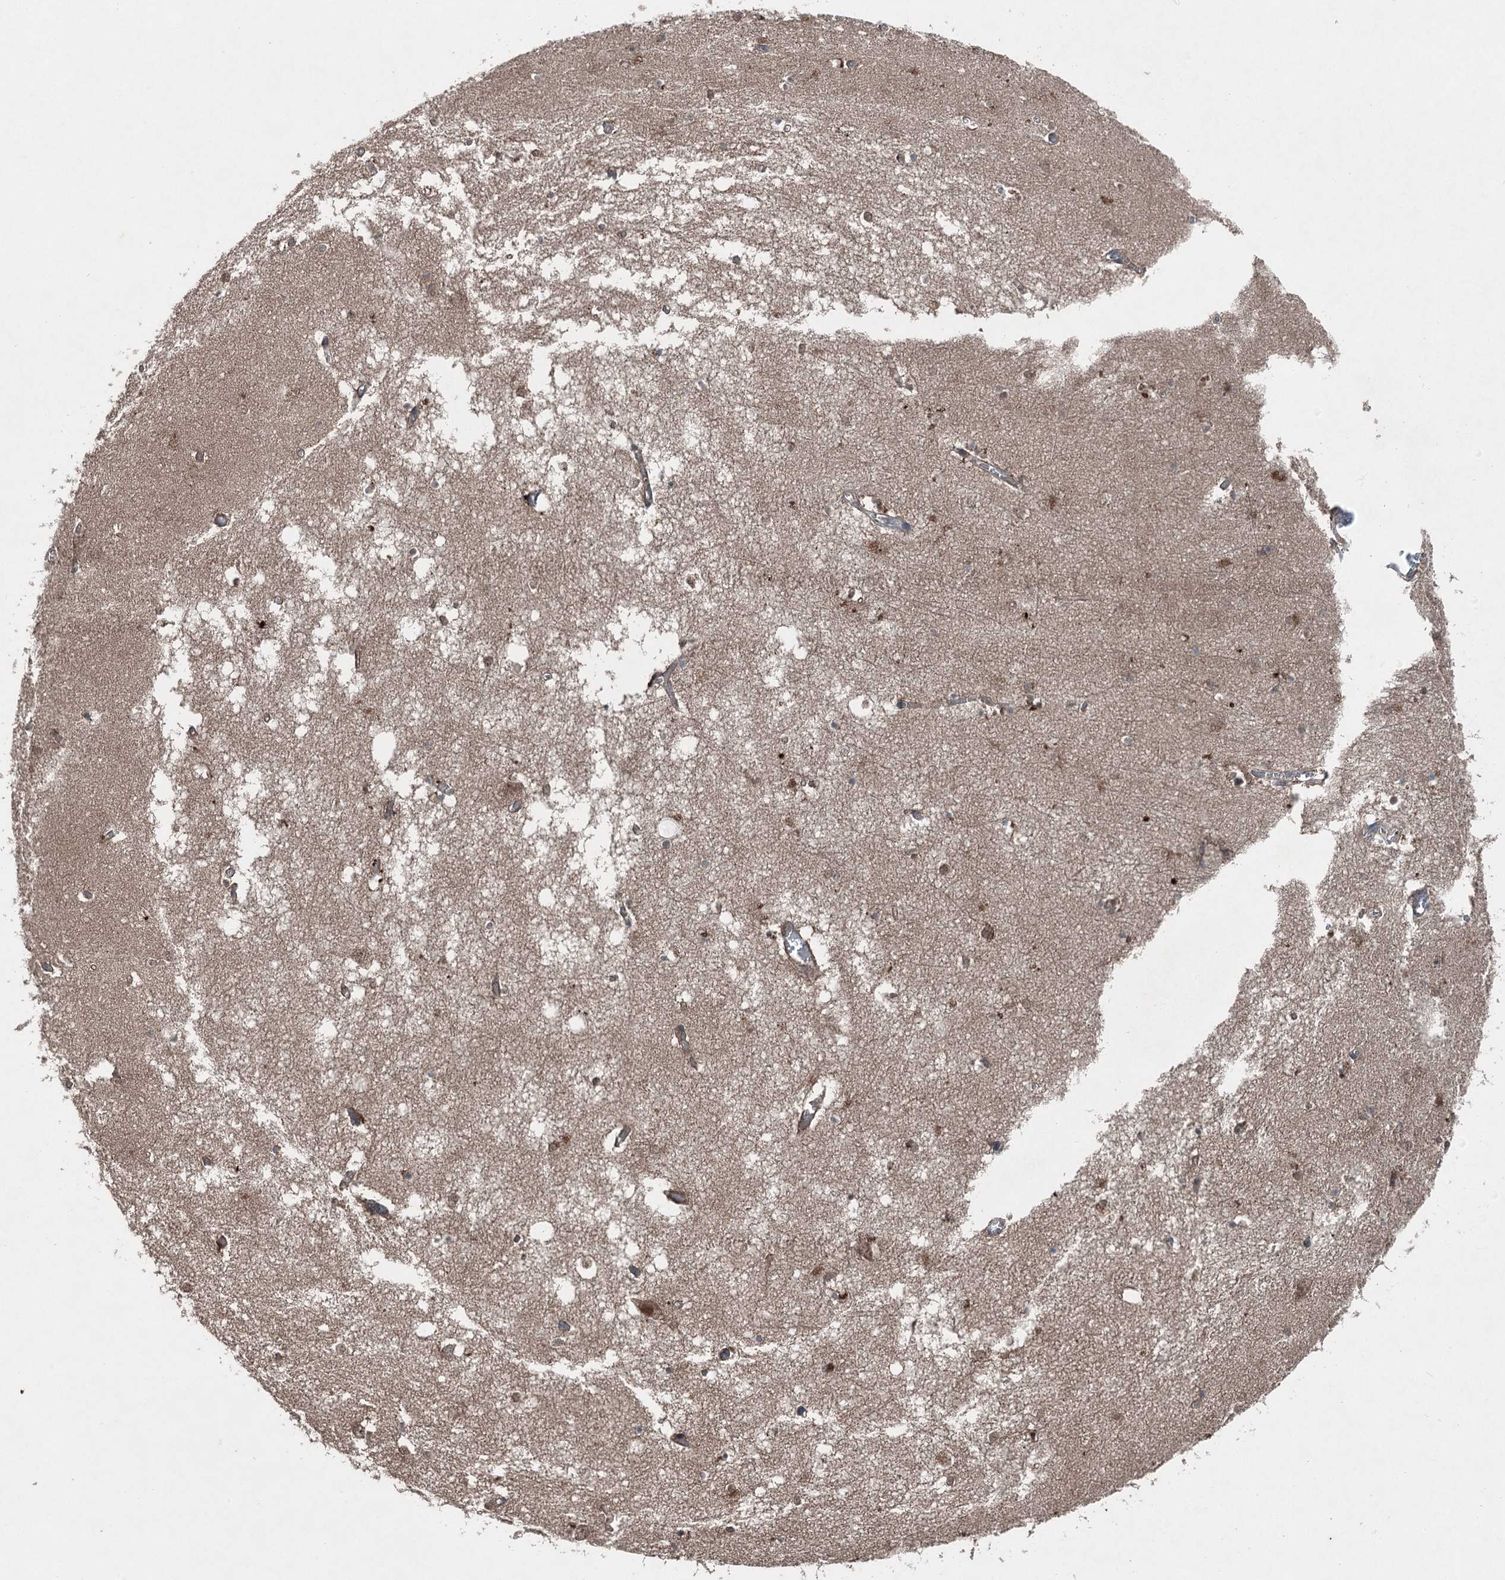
{"staining": {"intensity": "moderate", "quantity": "<25%", "location": "nuclear"}, "tissue": "hippocampus", "cell_type": "Glial cells", "image_type": "normal", "snomed": [{"axis": "morphology", "description": "Normal tissue, NOS"}, {"axis": "topography", "description": "Hippocampus"}], "caption": "High-power microscopy captured an IHC micrograph of benign hippocampus, revealing moderate nuclear positivity in approximately <25% of glial cells. The staining is performed using DAB (3,3'-diaminobenzidine) brown chromogen to label protein expression. The nuclei are counter-stained blue using hematoxylin.", "gene": "BORCS7", "patient": {"sex": "male", "age": 70}}